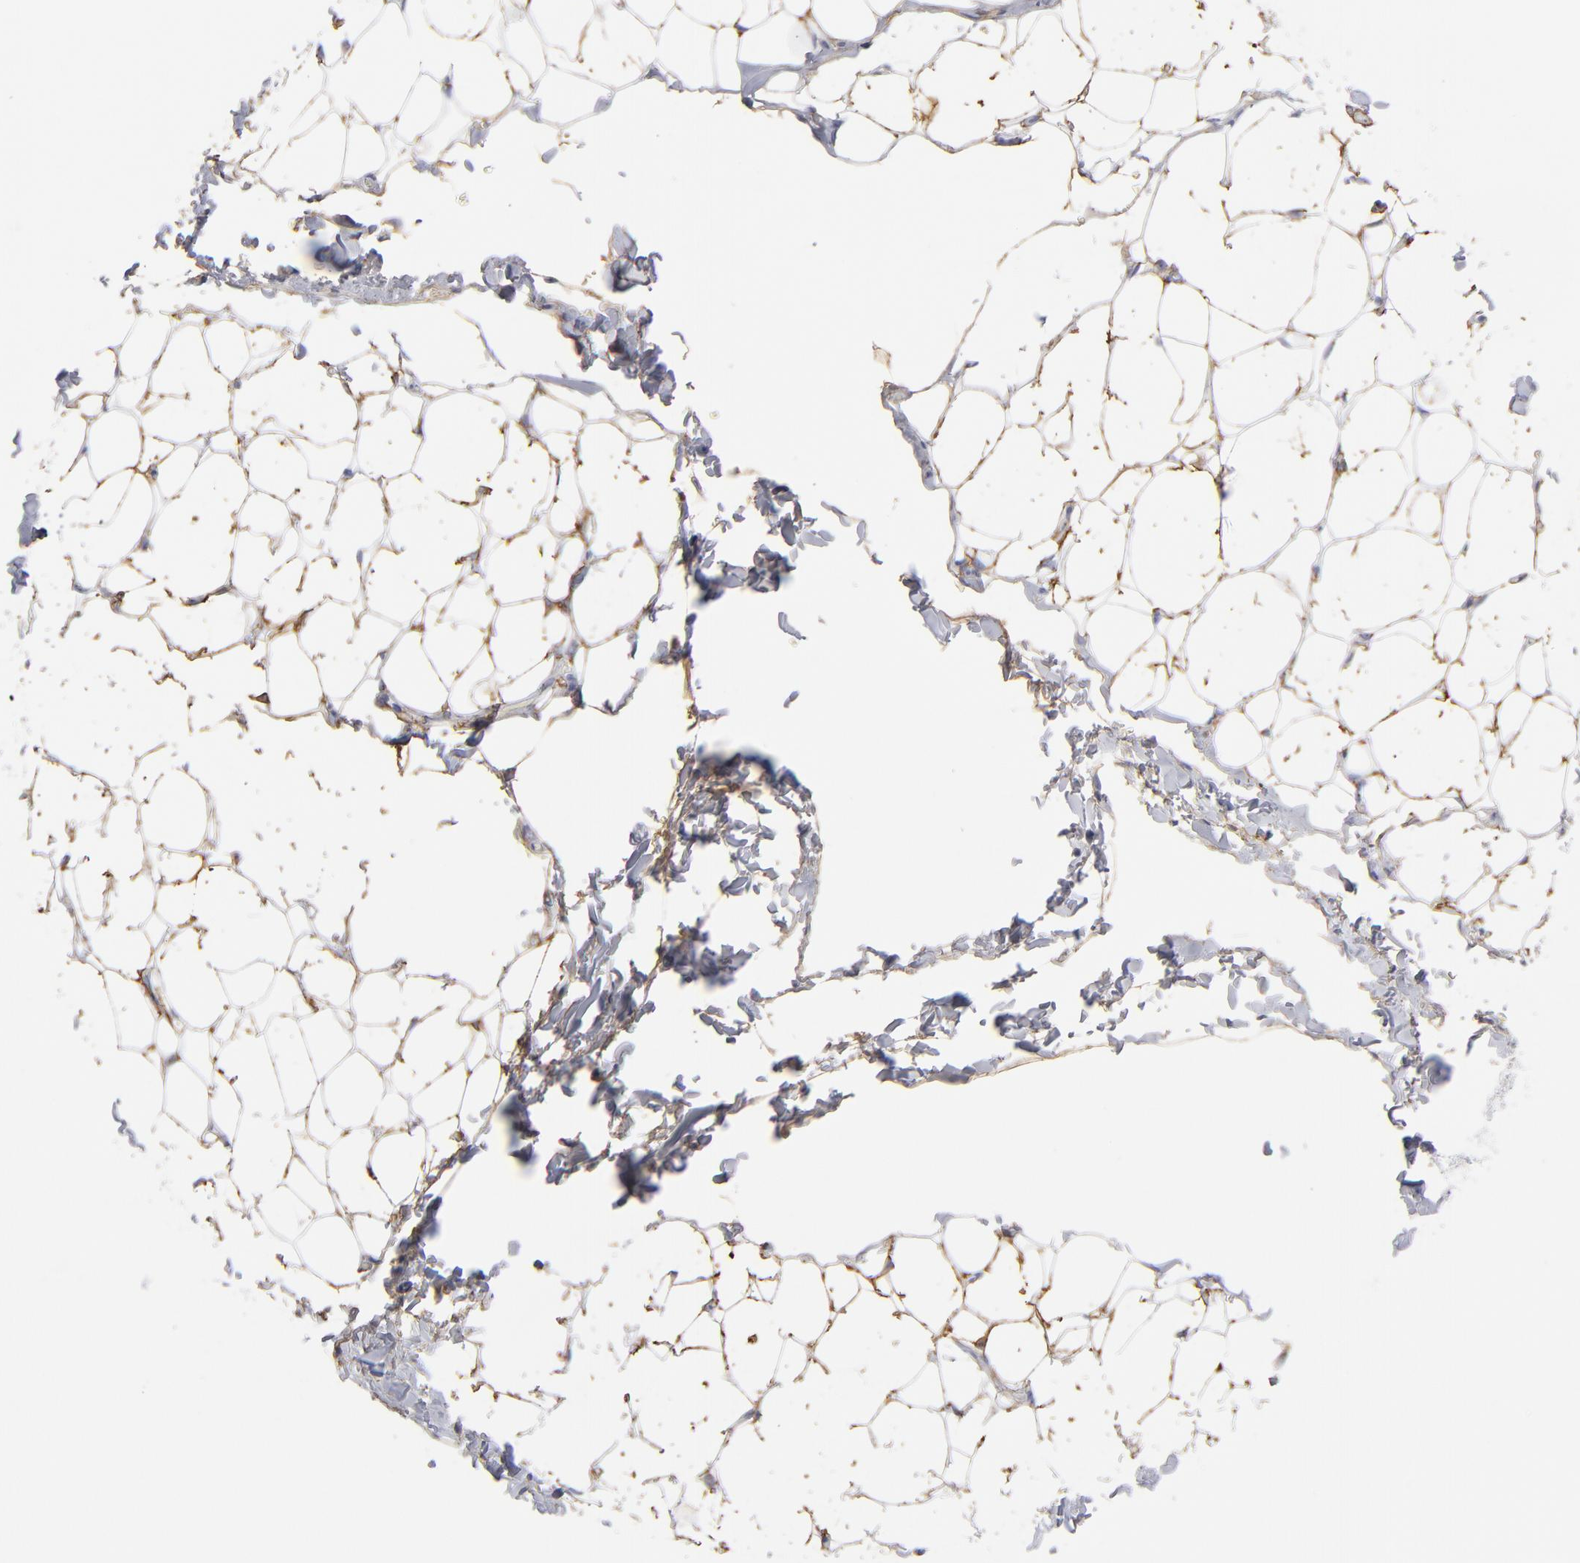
{"staining": {"intensity": "moderate", "quantity": "25%-75%", "location": "cytoplasmic/membranous"}, "tissue": "adipose tissue", "cell_type": "Adipocytes", "image_type": "normal", "snomed": [{"axis": "morphology", "description": "Normal tissue, NOS"}, {"axis": "topography", "description": "Soft tissue"}], "caption": "Benign adipose tissue demonstrates moderate cytoplasmic/membranous expression in about 25%-75% of adipocytes, visualized by immunohistochemistry. (Stains: DAB in brown, nuclei in blue, Microscopy: brightfield microscopy at high magnification).", "gene": "EMILIN1", "patient": {"sex": "male", "age": 26}}